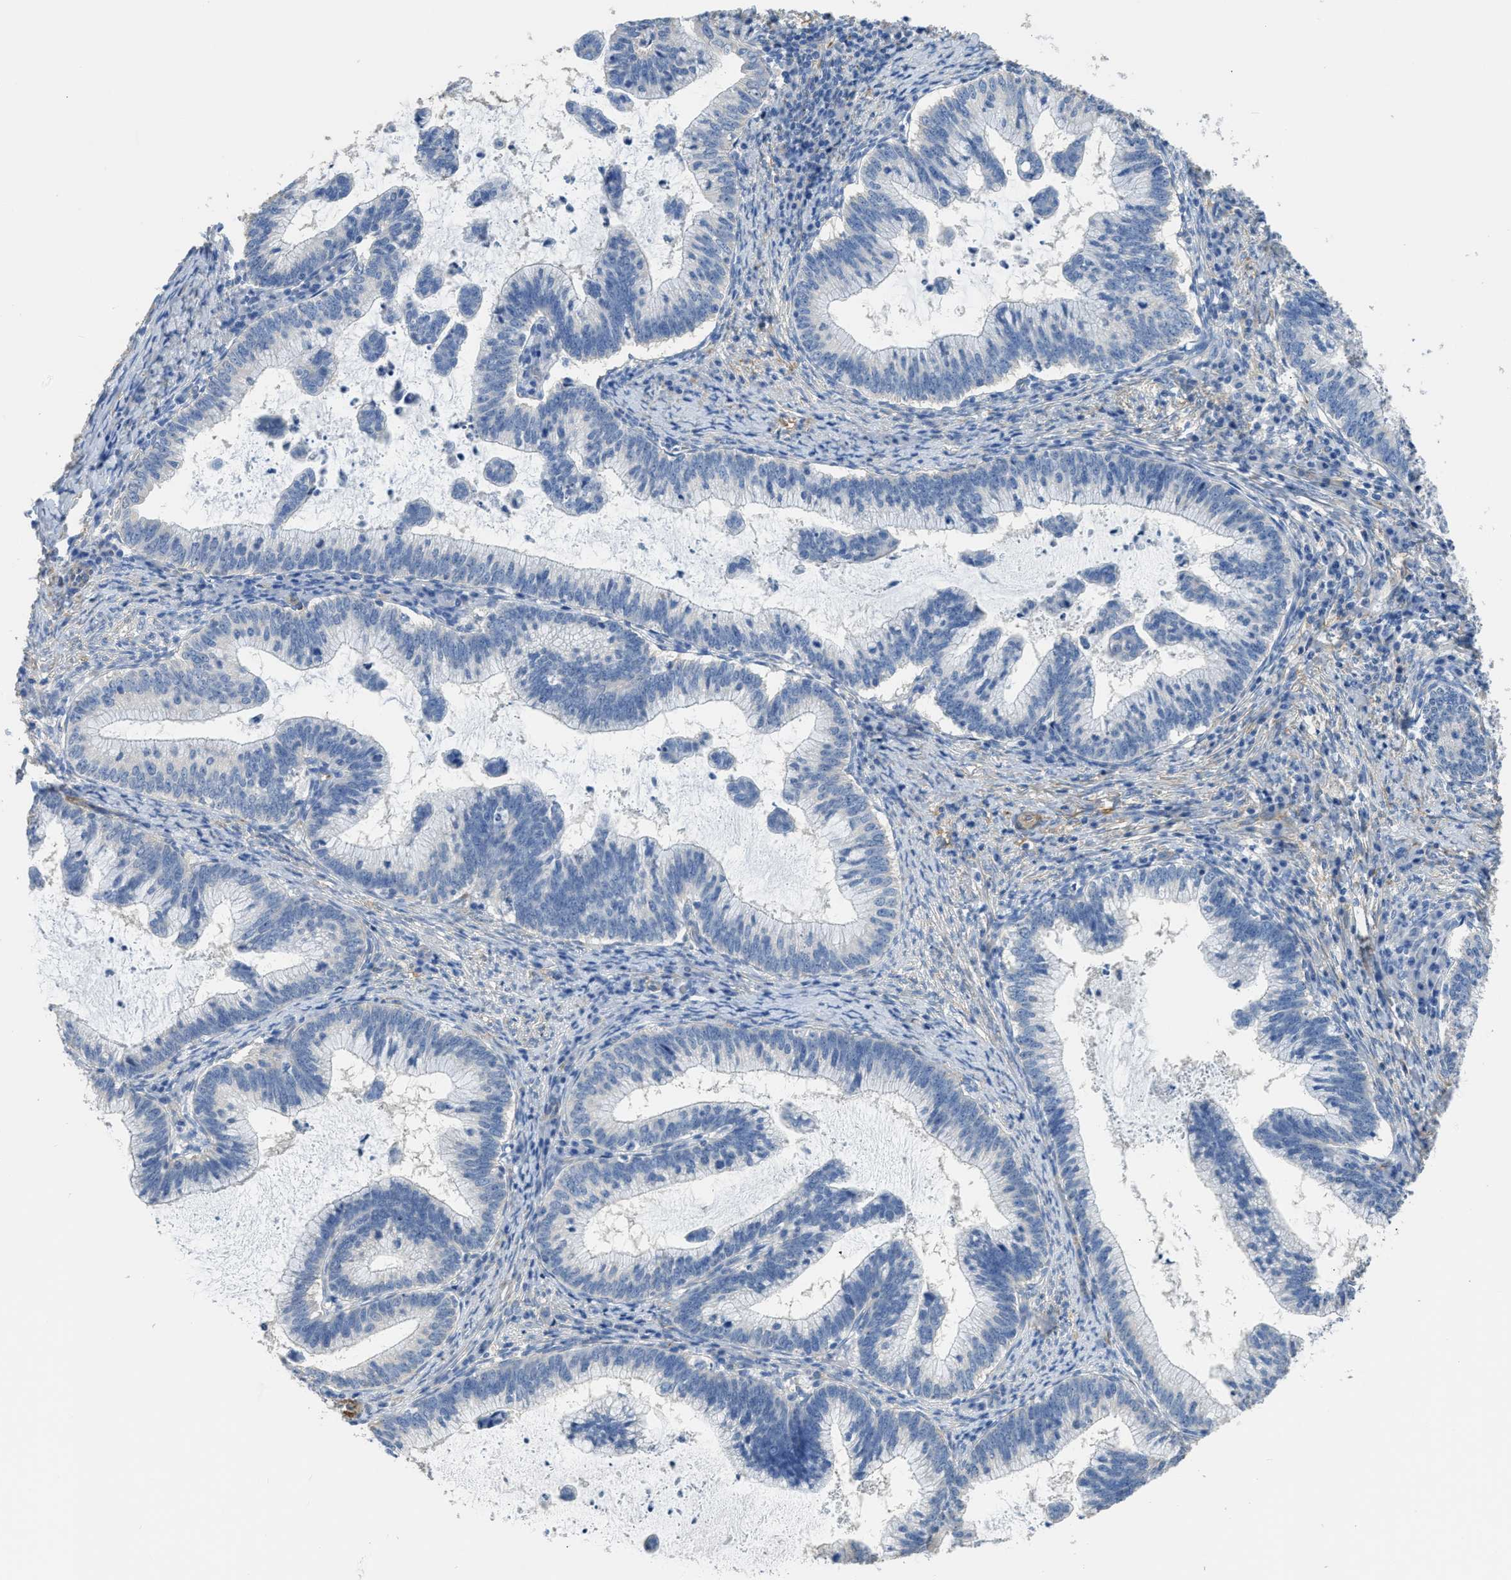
{"staining": {"intensity": "negative", "quantity": "none", "location": "none"}, "tissue": "cervical cancer", "cell_type": "Tumor cells", "image_type": "cancer", "snomed": [{"axis": "morphology", "description": "Adenocarcinoma, NOS"}, {"axis": "topography", "description": "Cervix"}], "caption": "Immunohistochemical staining of human cervical cancer (adenocarcinoma) reveals no significant positivity in tumor cells.", "gene": "ZSWIM5", "patient": {"sex": "female", "age": 36}}